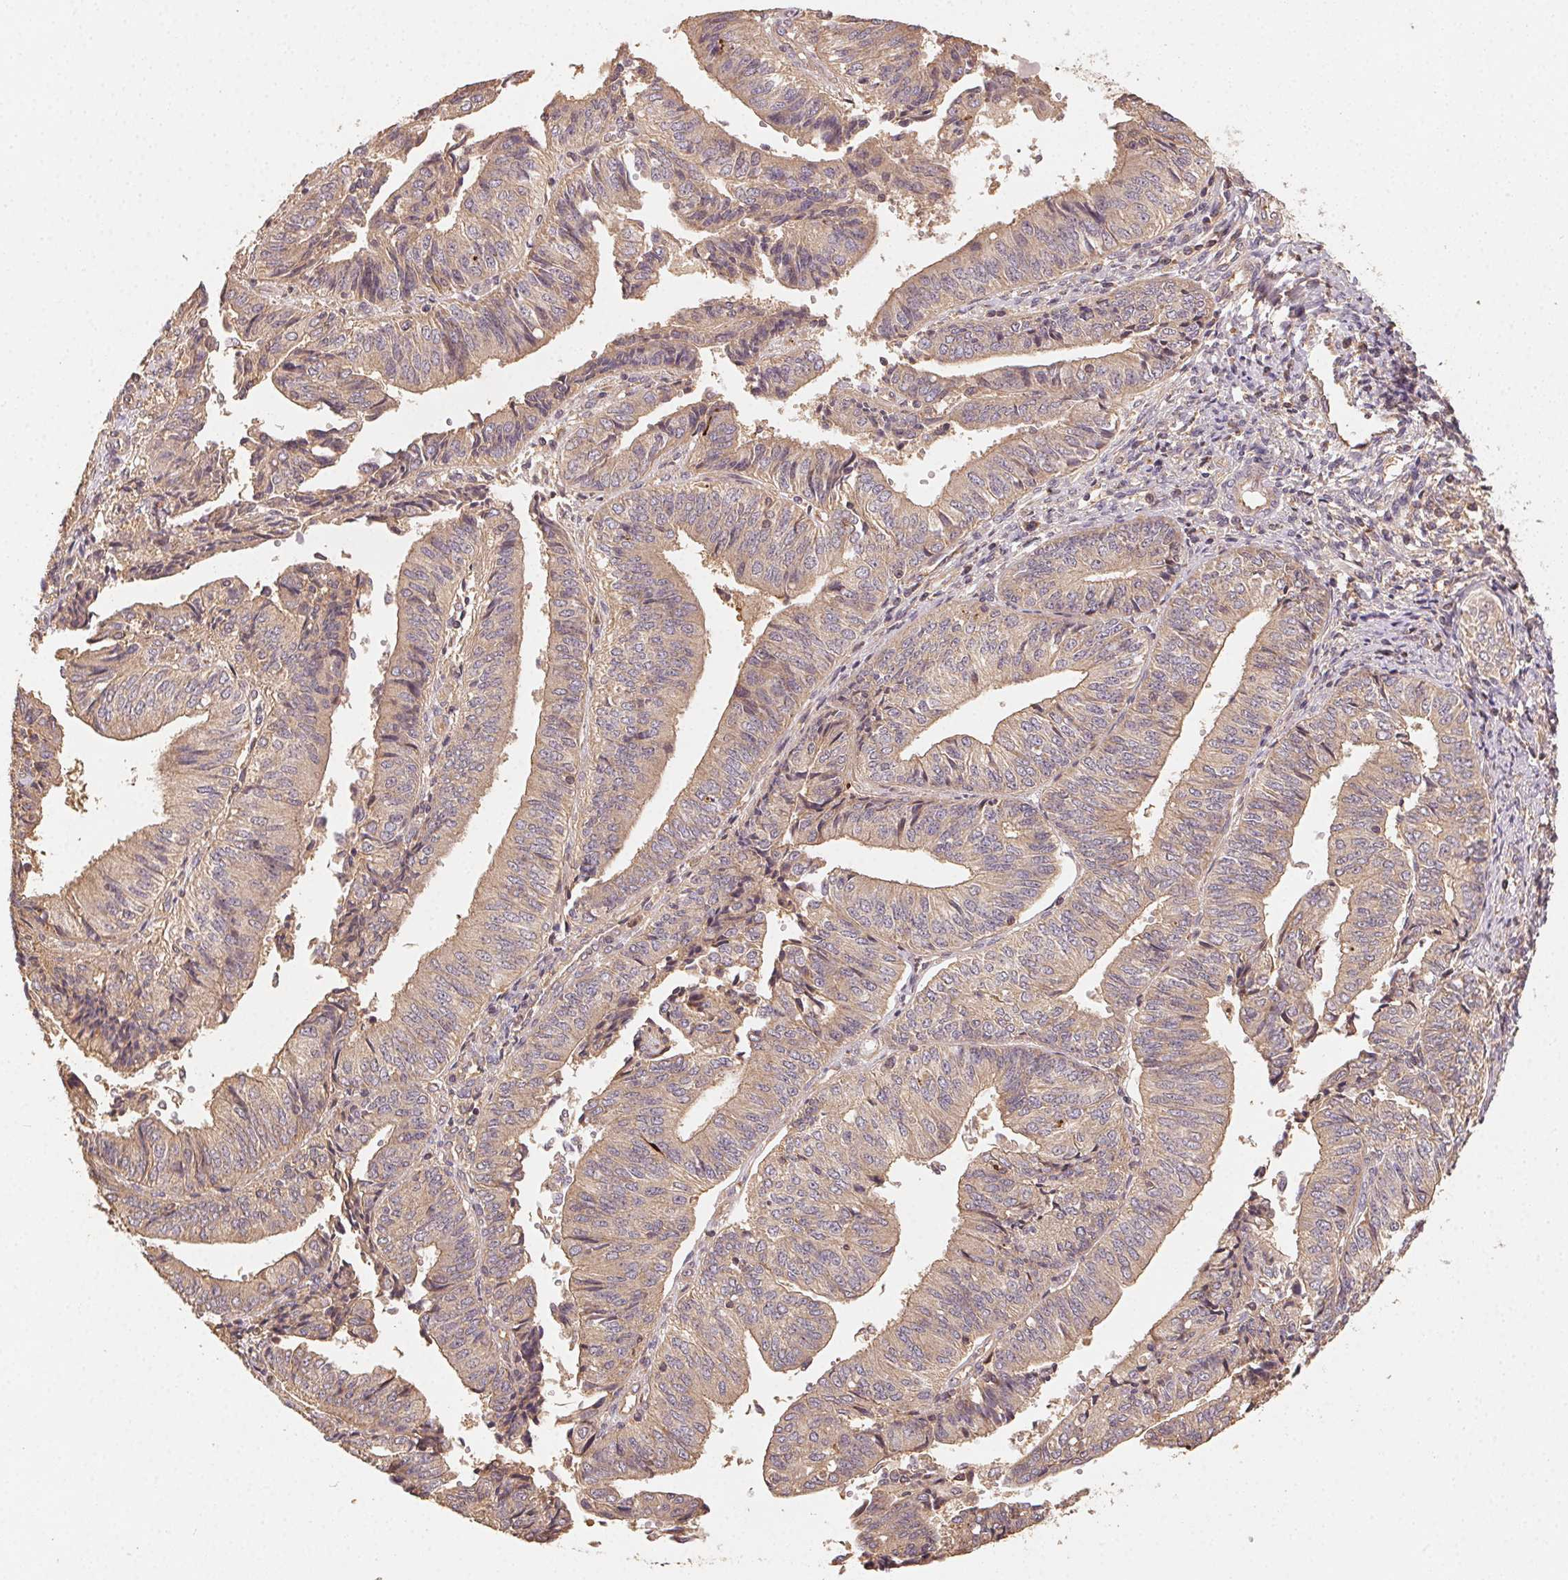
{"staining": {"intensity": "weak", "quantity": ">75%", "location": "cytoplasmic/membranous"}, "tissue": "endometrial cancer", "cell_type": "Tumor cells", "image_type": "cancer", "snomed": [{"axis": "morphology", "description": "Adenocarcinoma, NOS"}, {"axis": "topography", "description": "Endometrium"}], "caption": "Immunohistochemistry (IHC) photomicrograph of human endometrial adenocarcinoma stained for a protein (brown), which shows low levels of weak cytoplasmic/membranous staining in about >75% of tumor cells.", "gene": "RALA", "patient": {"sex": "female", "age": 58}}